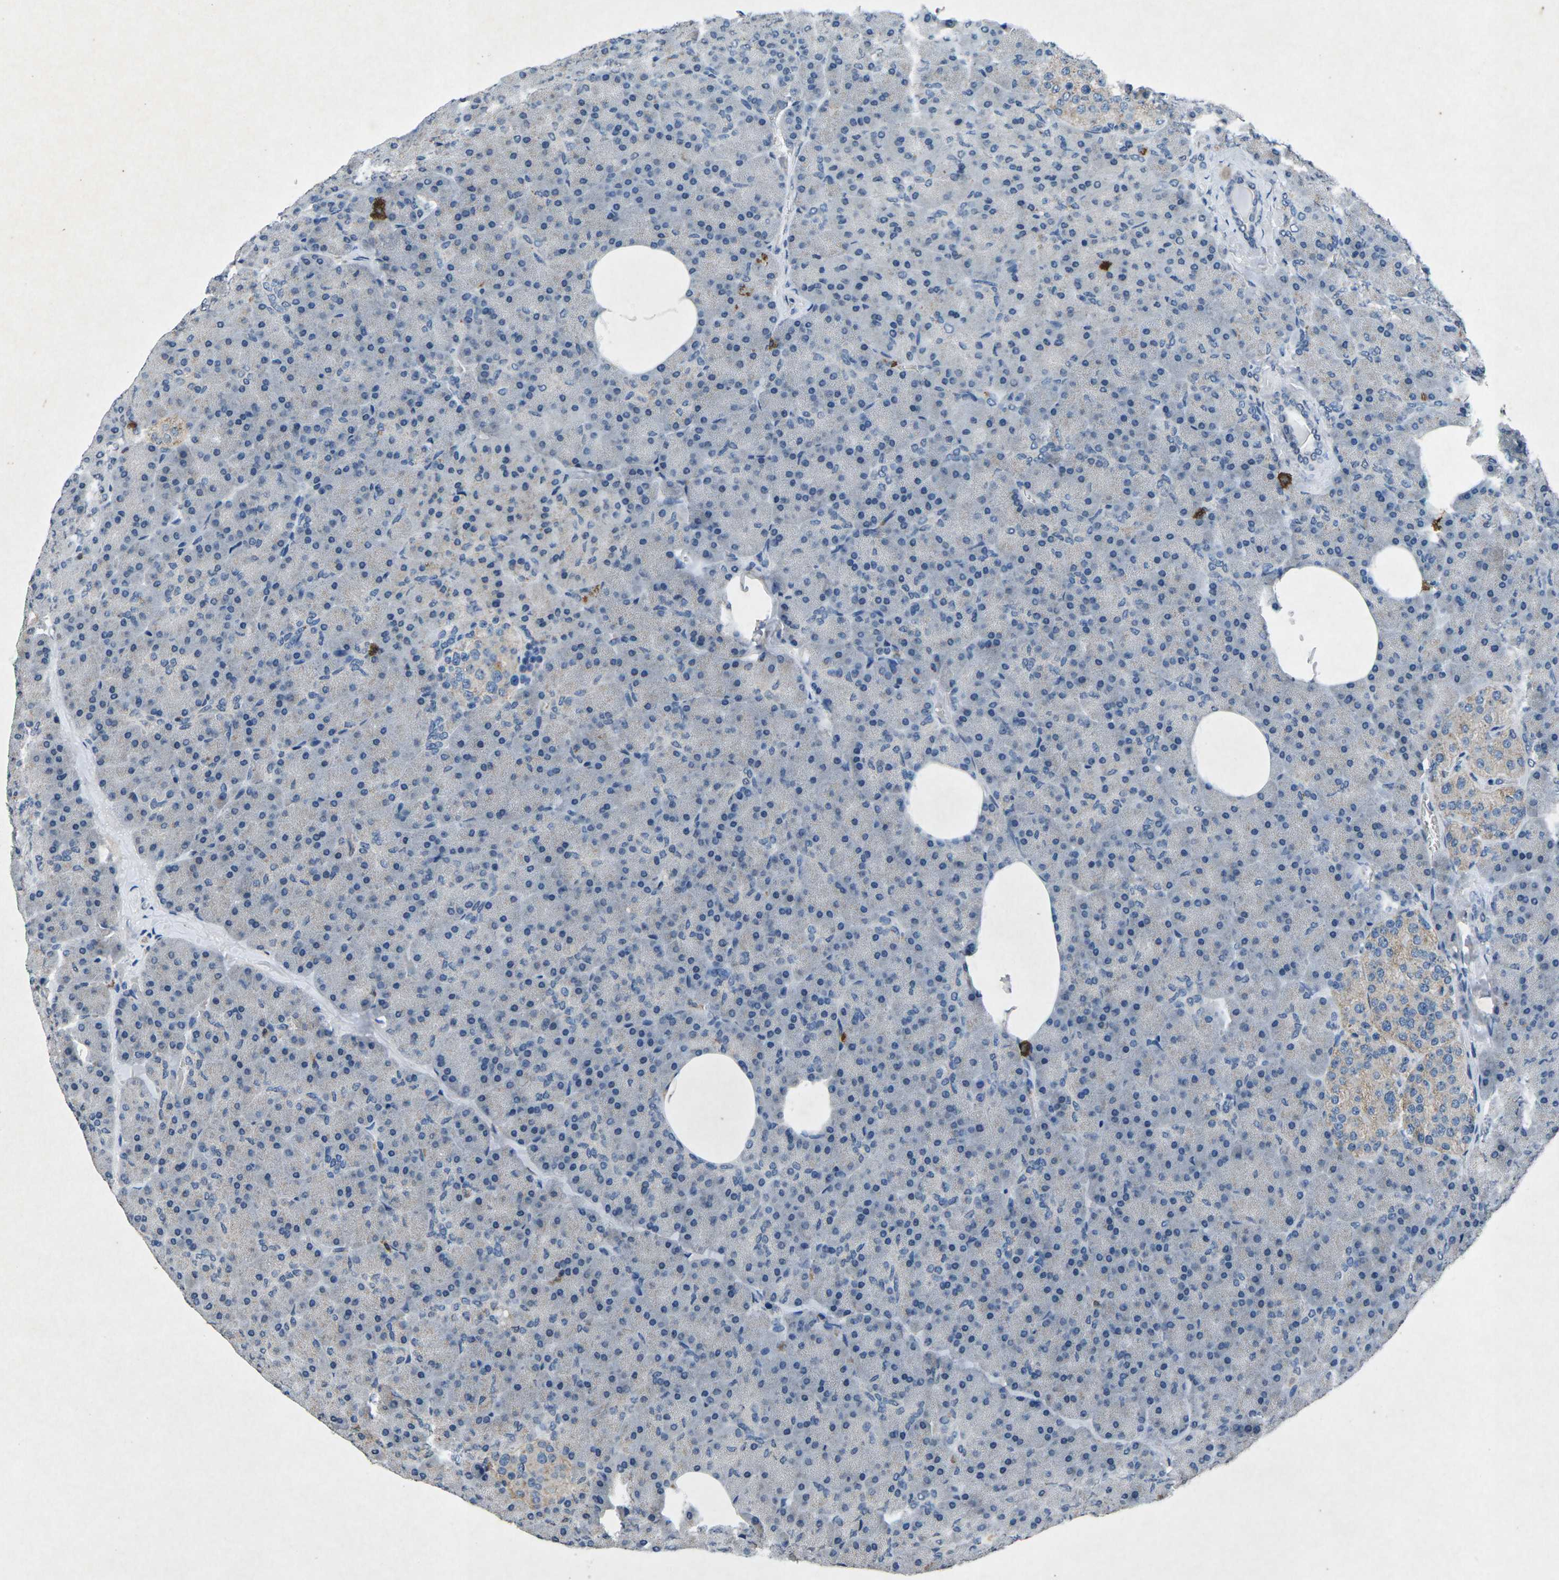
{"staining": {"intensity": "weak", "quantity": "<25%", "location": "cytoplasmic/membranous"}, "tissue": "pancreas", "cell_type": "Exocrine glandular cells", "image_type": "normal", "snomed": [{"axis": "morphology", "description": "Normal tissue, NOS"}, {"axis": "topography", "description": "Pancreas"}], "caption": "Immunohistochemistry image of normal human pancreas stained for a protein (brown), which demonstrates no staining in exocrine glandular cells.", "gene": "PLG", "patient": {"sex": "female", "age": 35}}